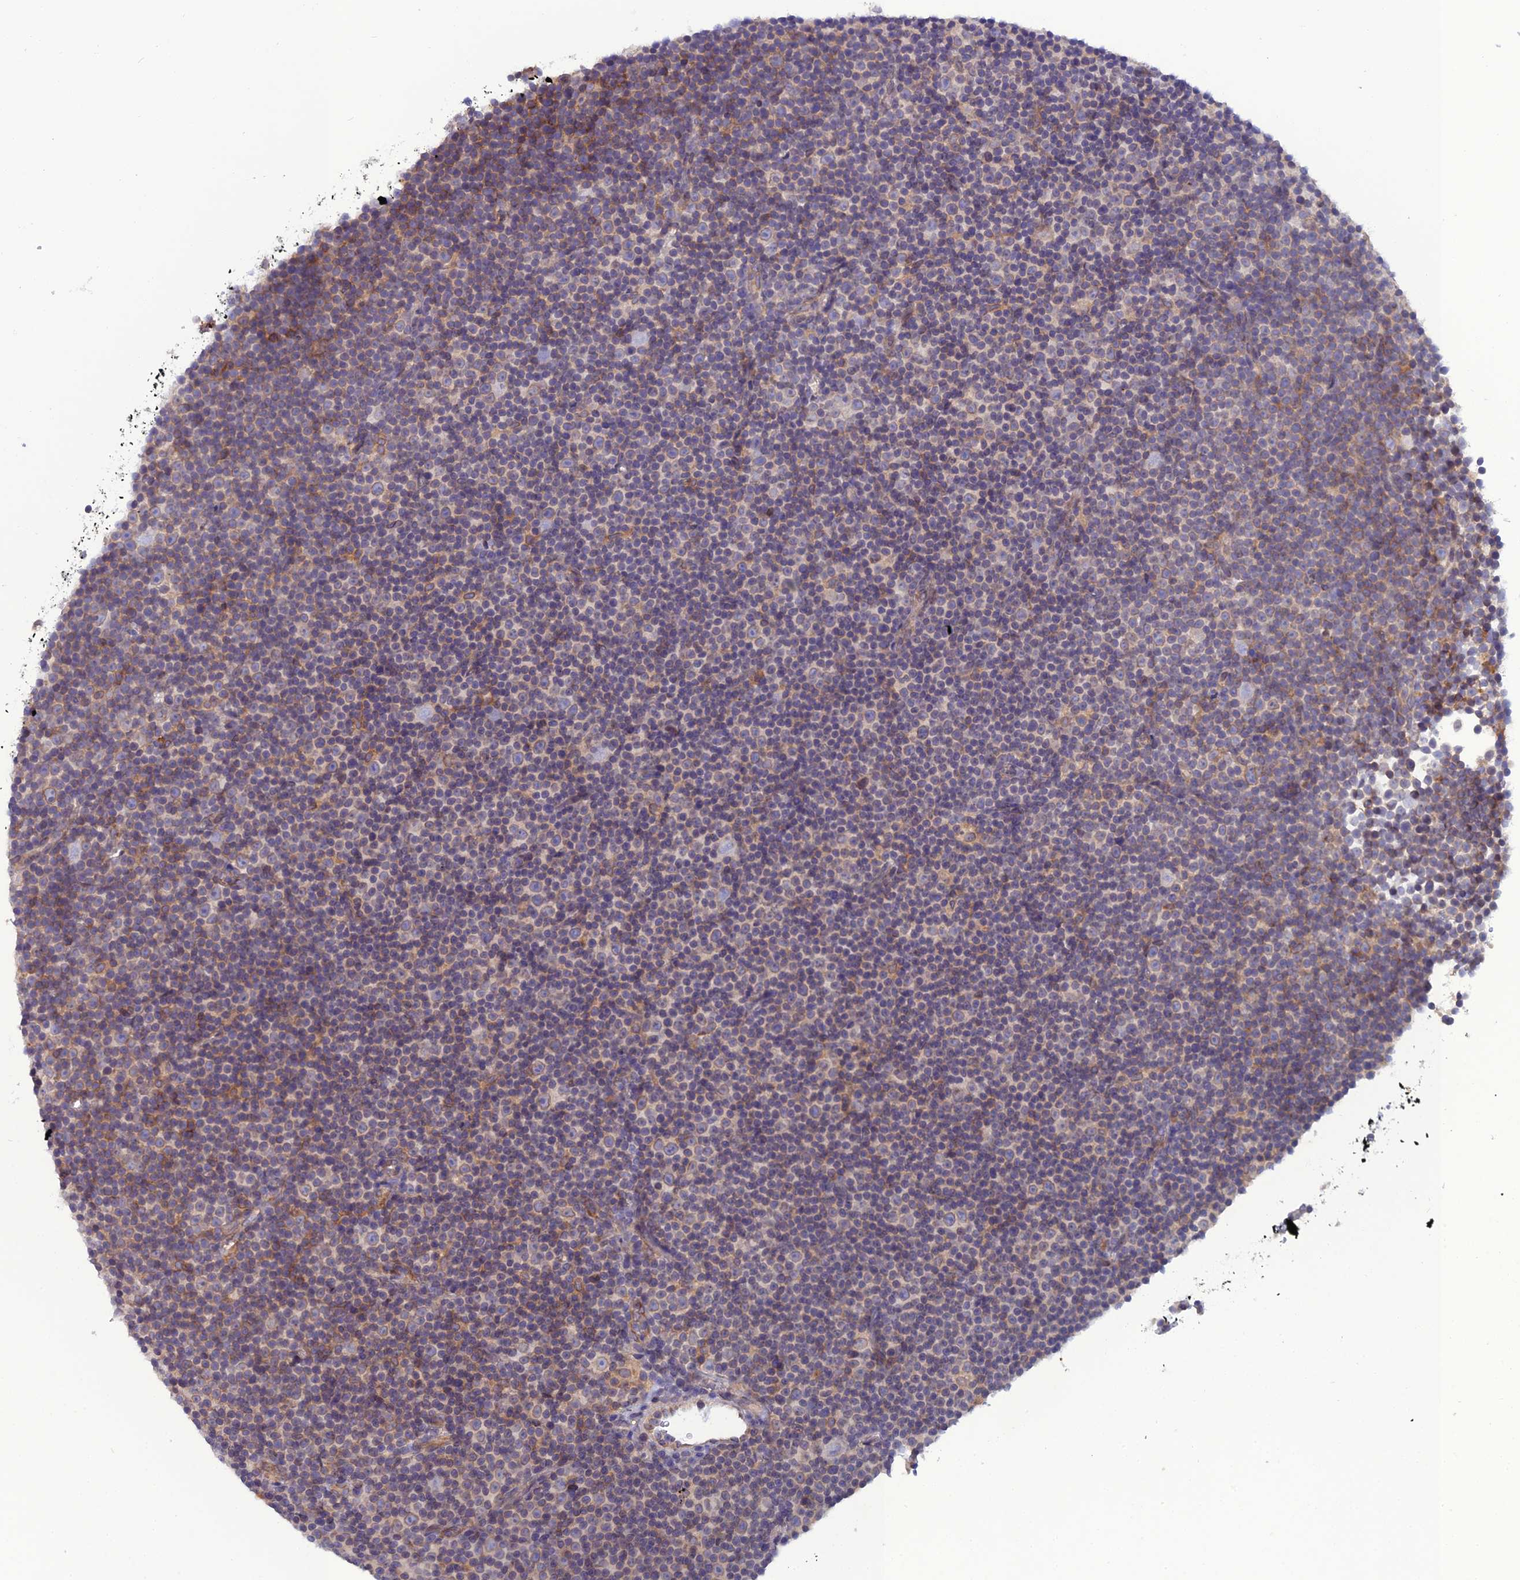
{"staining": {"intensity": "weak", "quantity": "<25%", "location": "cytoplasmic/membranous"}, "tissue": "lymphoma", "cell_type": "Tumor cells", "image_type": "cancer", "snomed": [{"axis": "morphology", "description": "Malignant lymphoma, non-Hodgkin's type, Low grade"}, {"axis": "topography", "description": "Lymph node"}], "caption": "Tumor cells are negative for brown protein staining in malignant lymphoma, non-Hodgkin's type (low-grade).", "gene": "WDR46", "patient": {"sex": "female", "age": 67}}